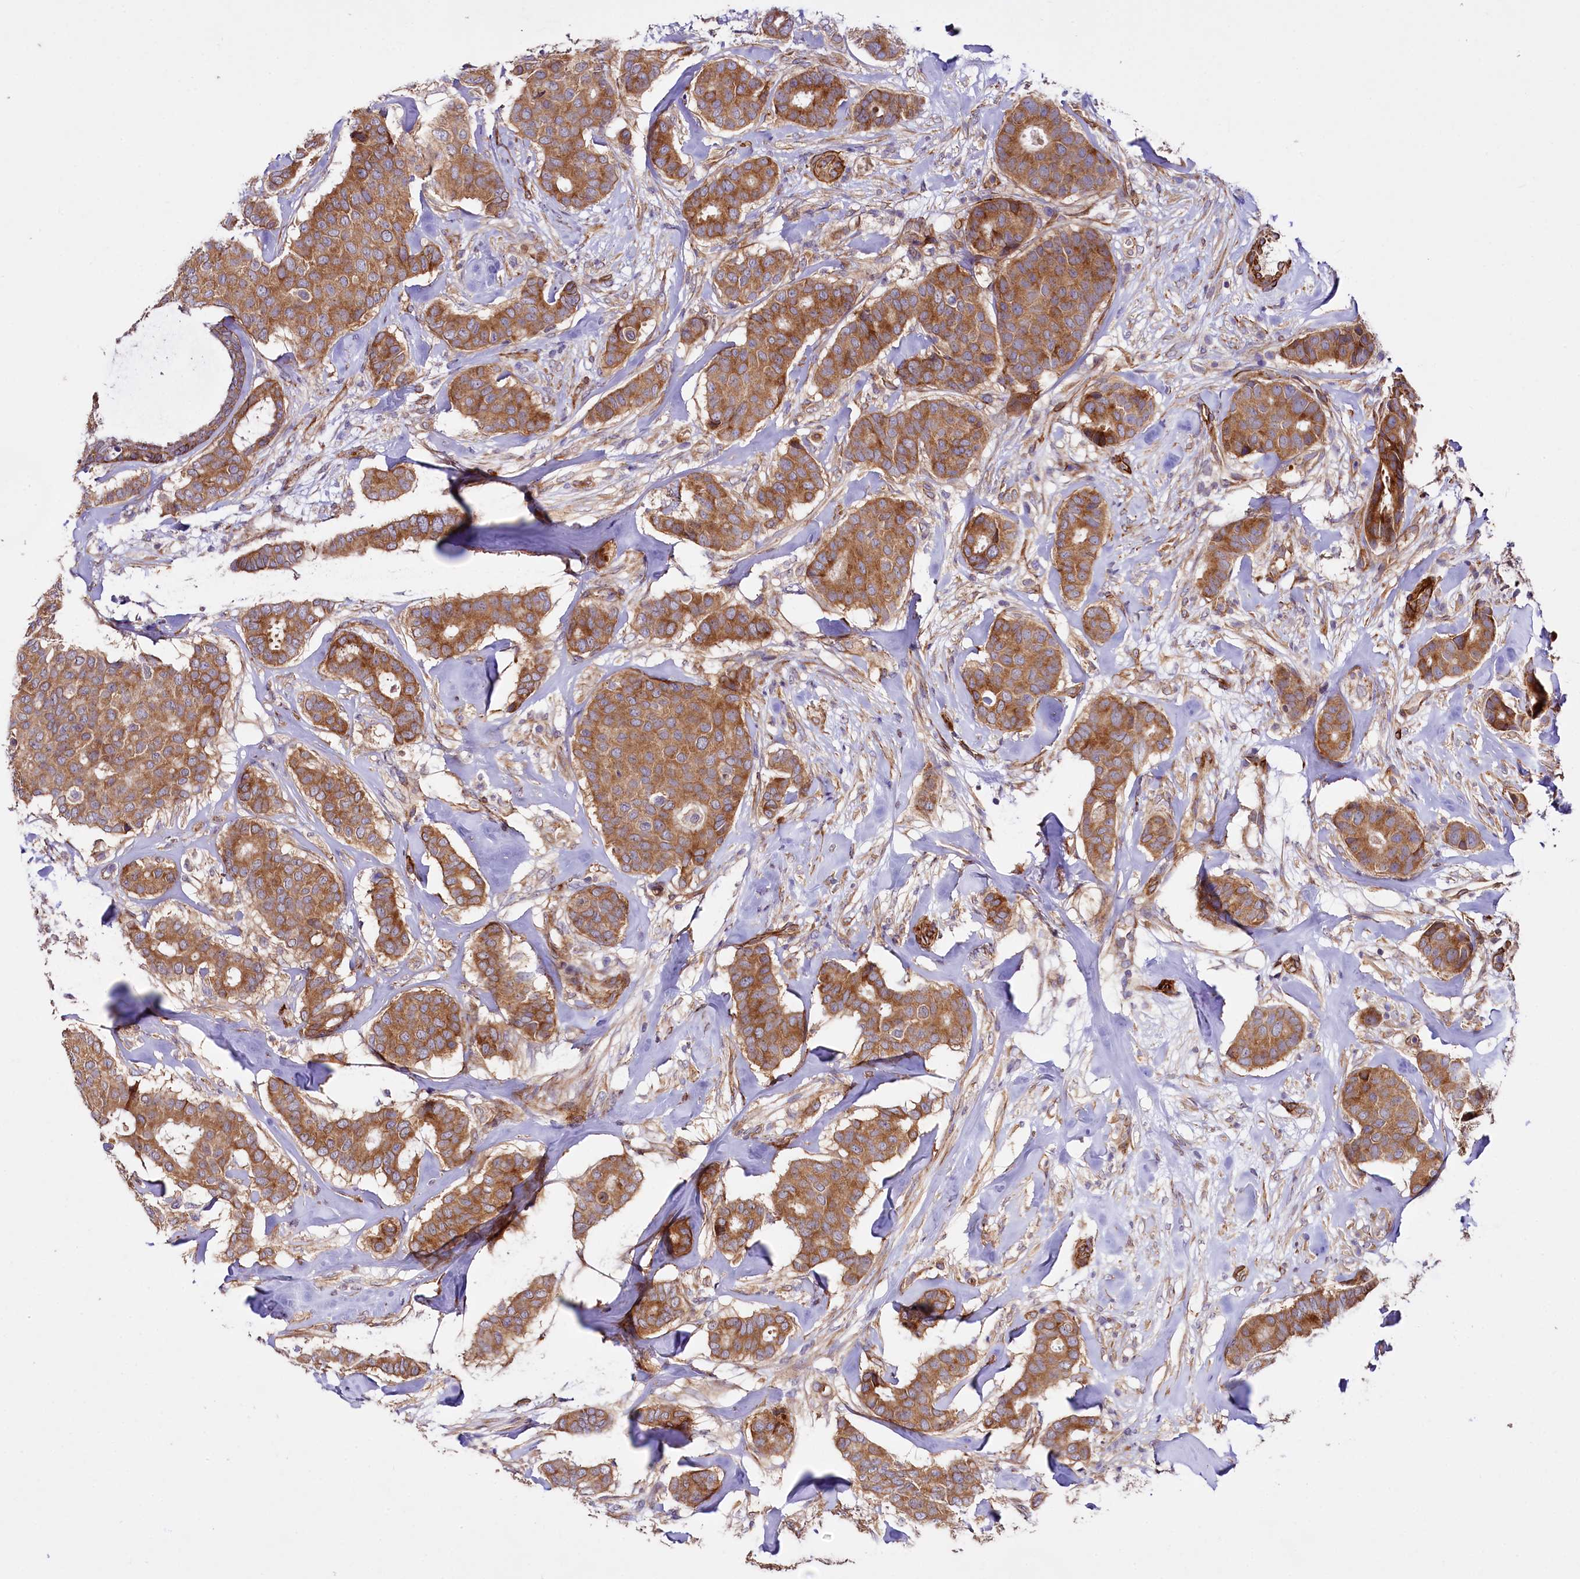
{"staining": {"intensity": "moderate", "quantity": ">75%", "location": "cytoplasmic/membranous"}, "tissue": "breast cancer", "cell_type": "Tumor cells", "image_type": "cancer", "snomed": [{"axis": "morphology", "description": "Duct carcinoma"}, {"axis": "topography", "description": "Breast"}], "caption": "High-power microscopy captured an IHC photomicrograph of breast cancer (invasive ductal carcinoma), revealing moderate cytoplasmic/membranous positivity in about >75% of tumor cells. The staining is performed using DAB brown chromogen to label protein expression. The nuclei are counter-stained blue using hematoxylin.", "gene": "SPATS2", "patient": {"sex": "female", "age": 75}}